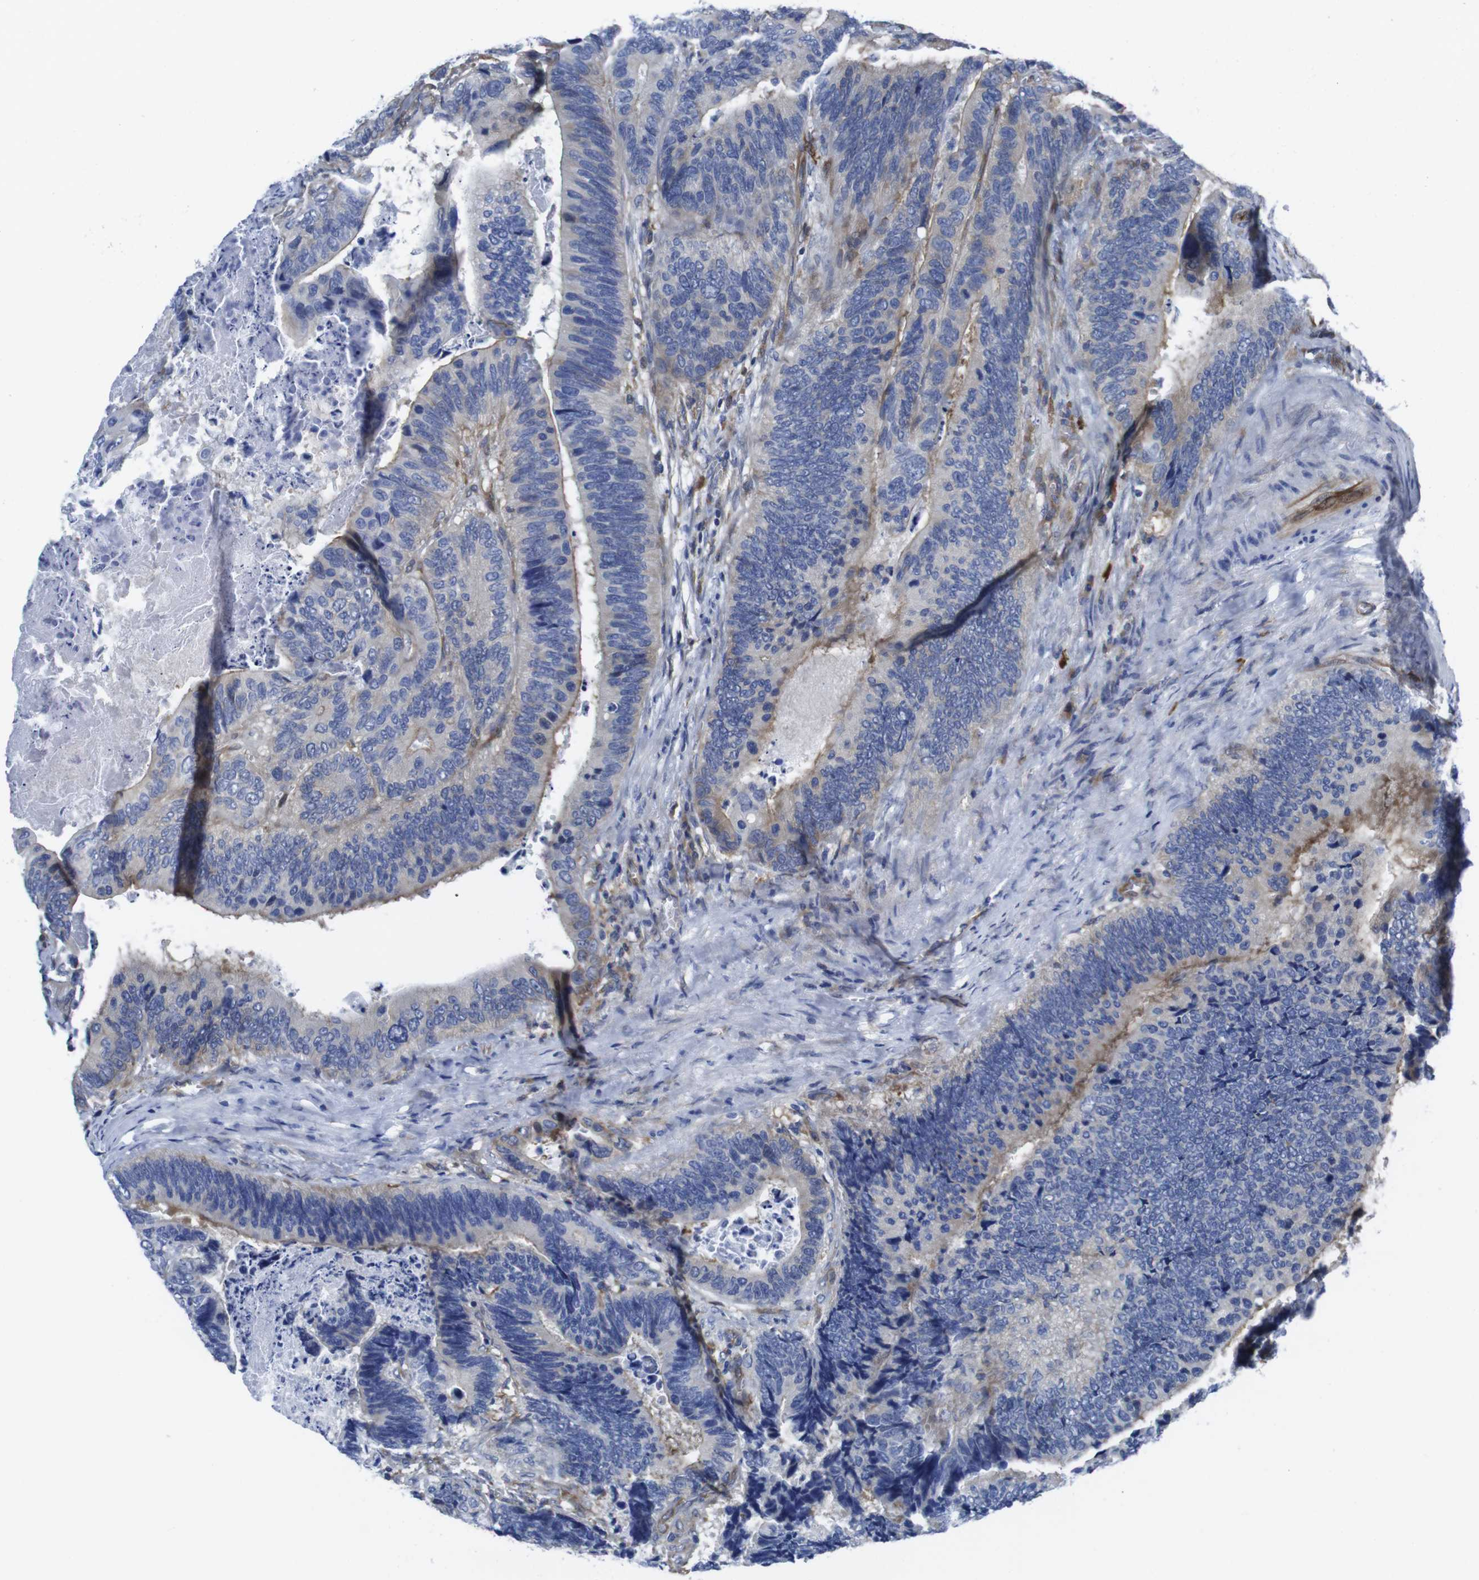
{"staining": {"intensity": "weak", "quantity": "25%-75%", "location": "cytoplasmic/membranous"}, "tissue": "colorectal cancer", "cell_type": "Tumor cells", "image_type": "cancer", "snomed": [{"axis": "morphology", "description": "Adenocarcinoma, NOS"}, {"axis": "topography", "description": "Colon"}], "caption": "IHC image of neoplastic tissue: human colorectal cancer (adenocarcinoma) stained using immunohistochemistry exhibits low levels of weak protein expression localized specifically in the cytoplasmic/membranous of tumor cells, appearing as a cytoplasmic/membranous brown color.", "gene": "EIF4A1", "patient": {"sex": "male", "age": 72}}